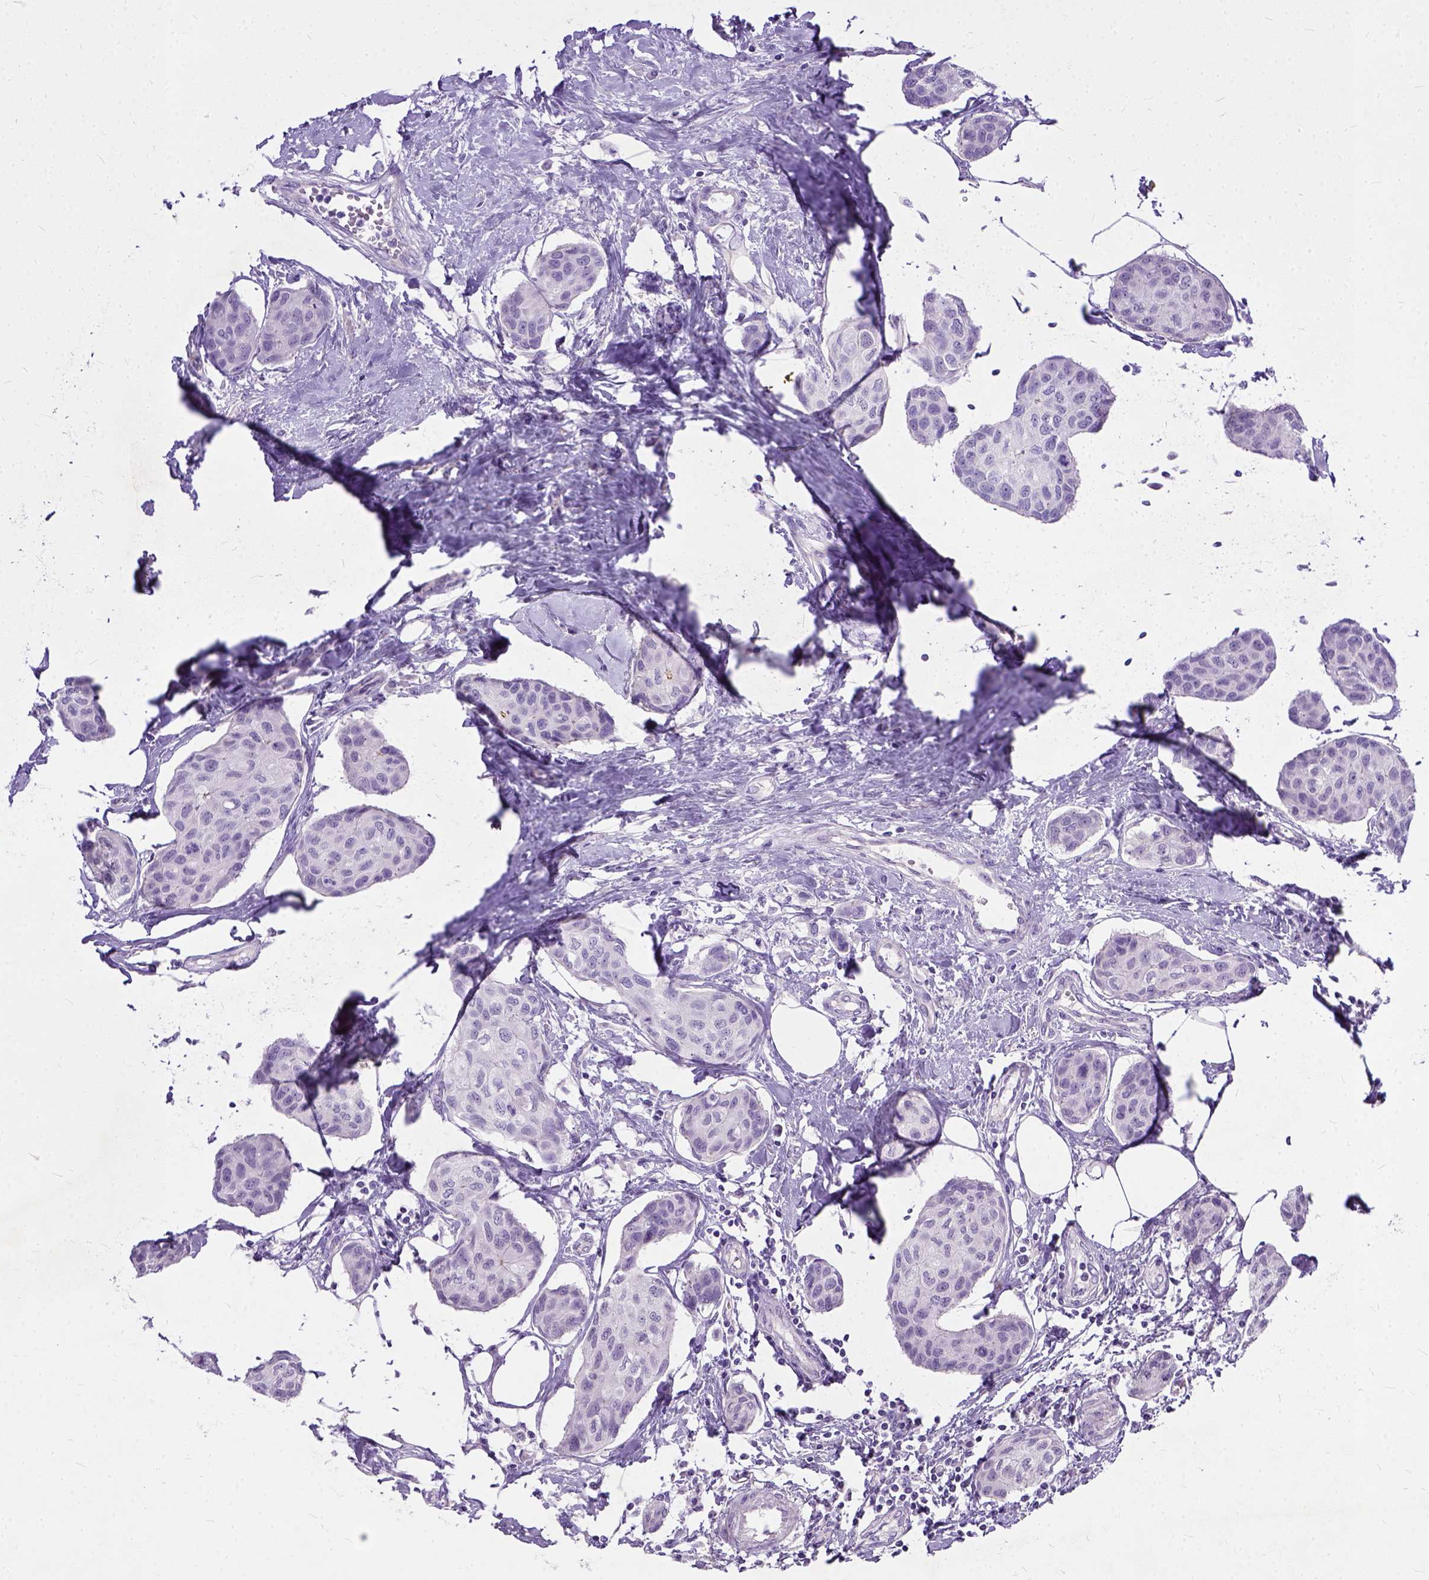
{"staining": {"intensity": "negative", "quantity": "none", "location": "none"}, "tissue": "breast cancer", "cell_type": "Tumor cells", "image_type": "cancer", "snomed": [{"axis": "morphology", "description": "Duct carcinoma"}, {"axis": "topography", "description": "Breast"}], "caption": "Human breast cancer stained for a protein using immunohistochemistry (IHC) shows no positivity in tumor cells.", "gene": "ADGRF1", "patient": {"sex": "female", "age": 80}}